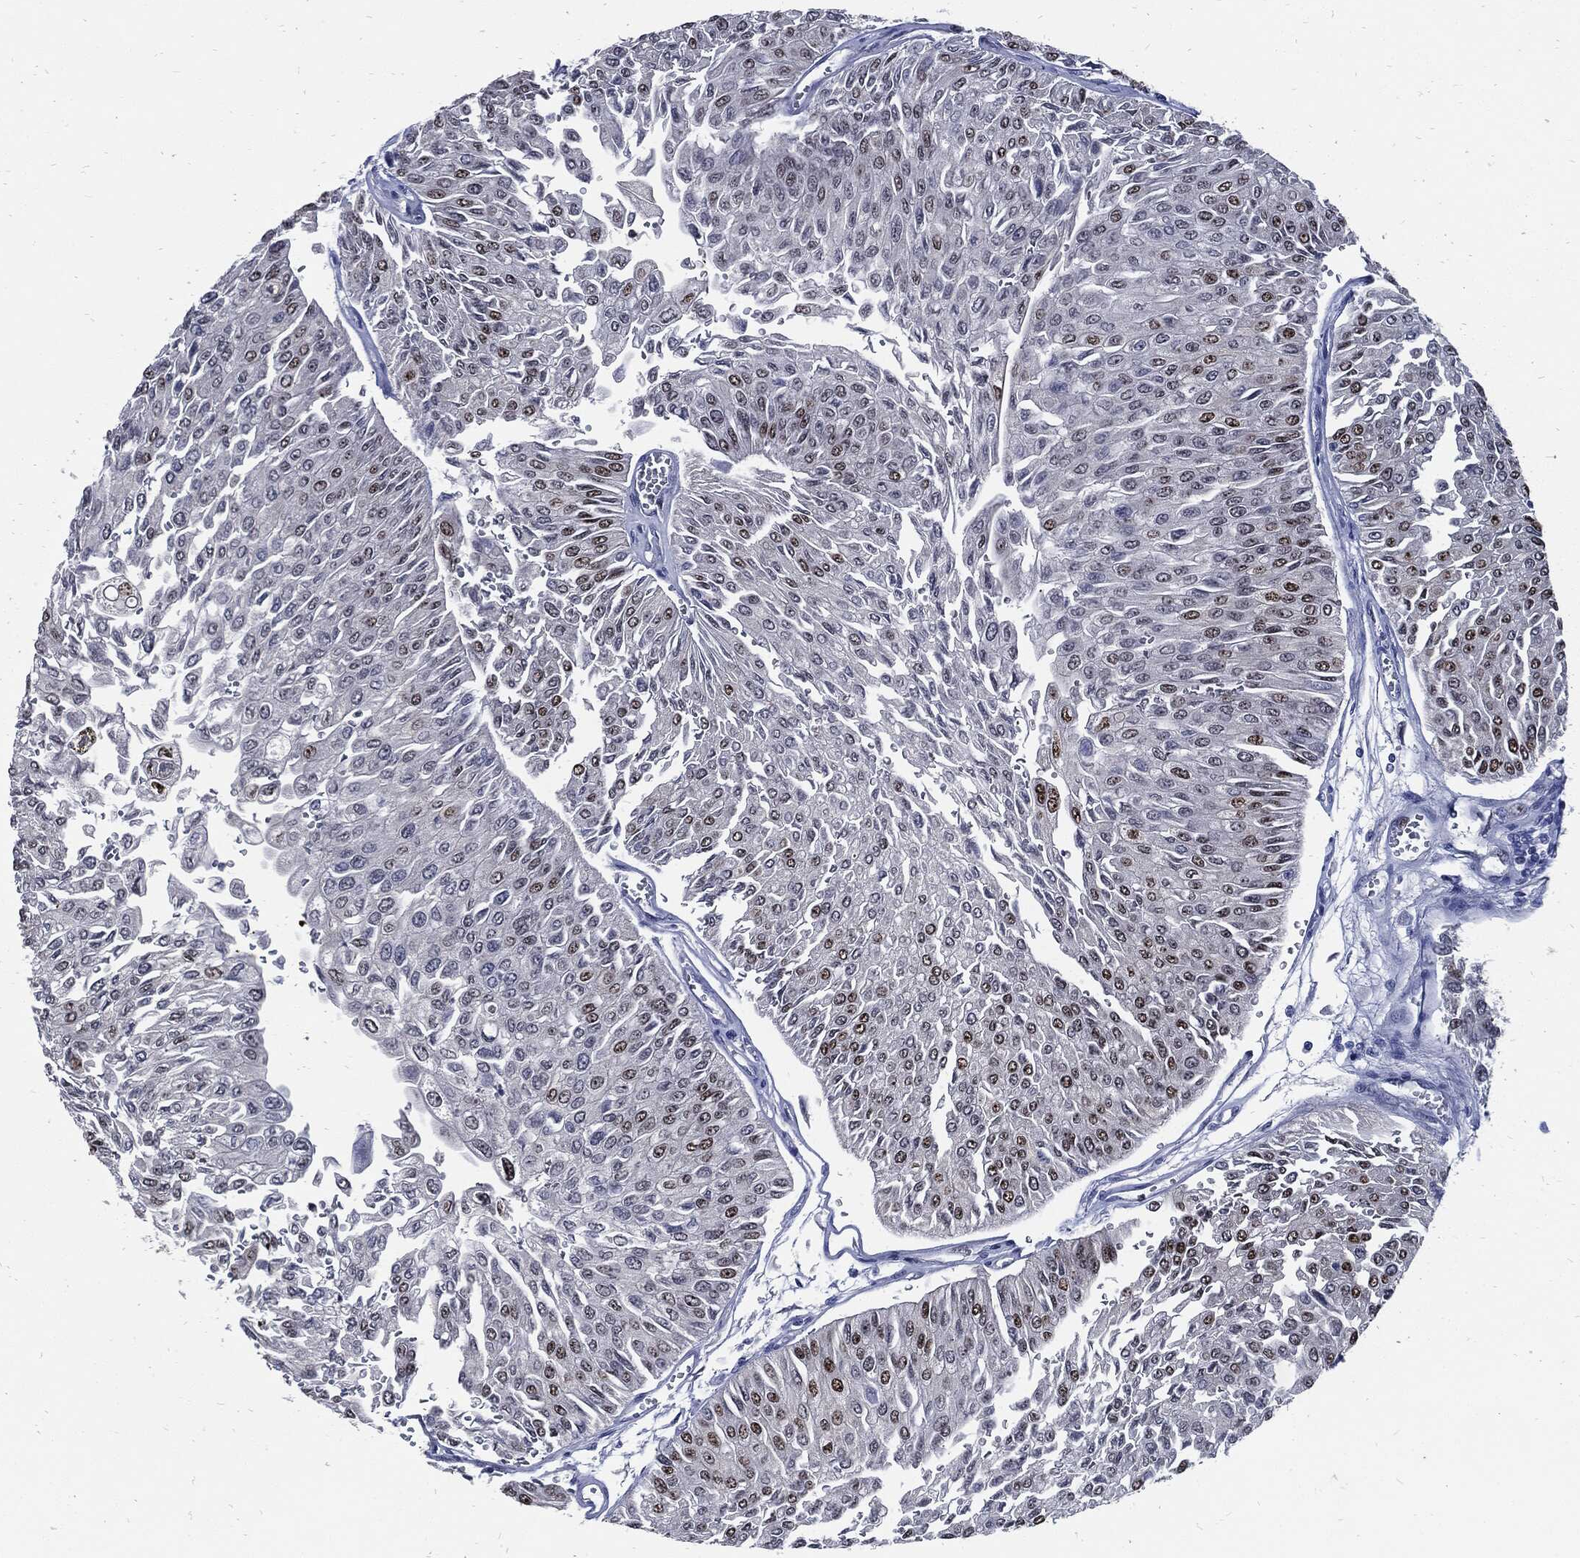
{"staining": {"intensity": "strong", "quantity": "<25%", "location": "nuclear"}, "tissue": "urothelial cancer", "cell_type": "Tumor cells", "image_type": "cancer", "snomed": [{"axis": "morphology", "description": "Urothelial carcinoma, Low grade"}, {"axis": "topography", "description": "Urinary bladder"}], "caption": "This photomicrograph exhibits immunohistochemistry (IHC) staining of human low-grade urothelial carcinoma, with medium strong nuclear staining in about <25% of tumor cells.", "gene": "NBN", "patient": {"sex": "male", "age": 67}}